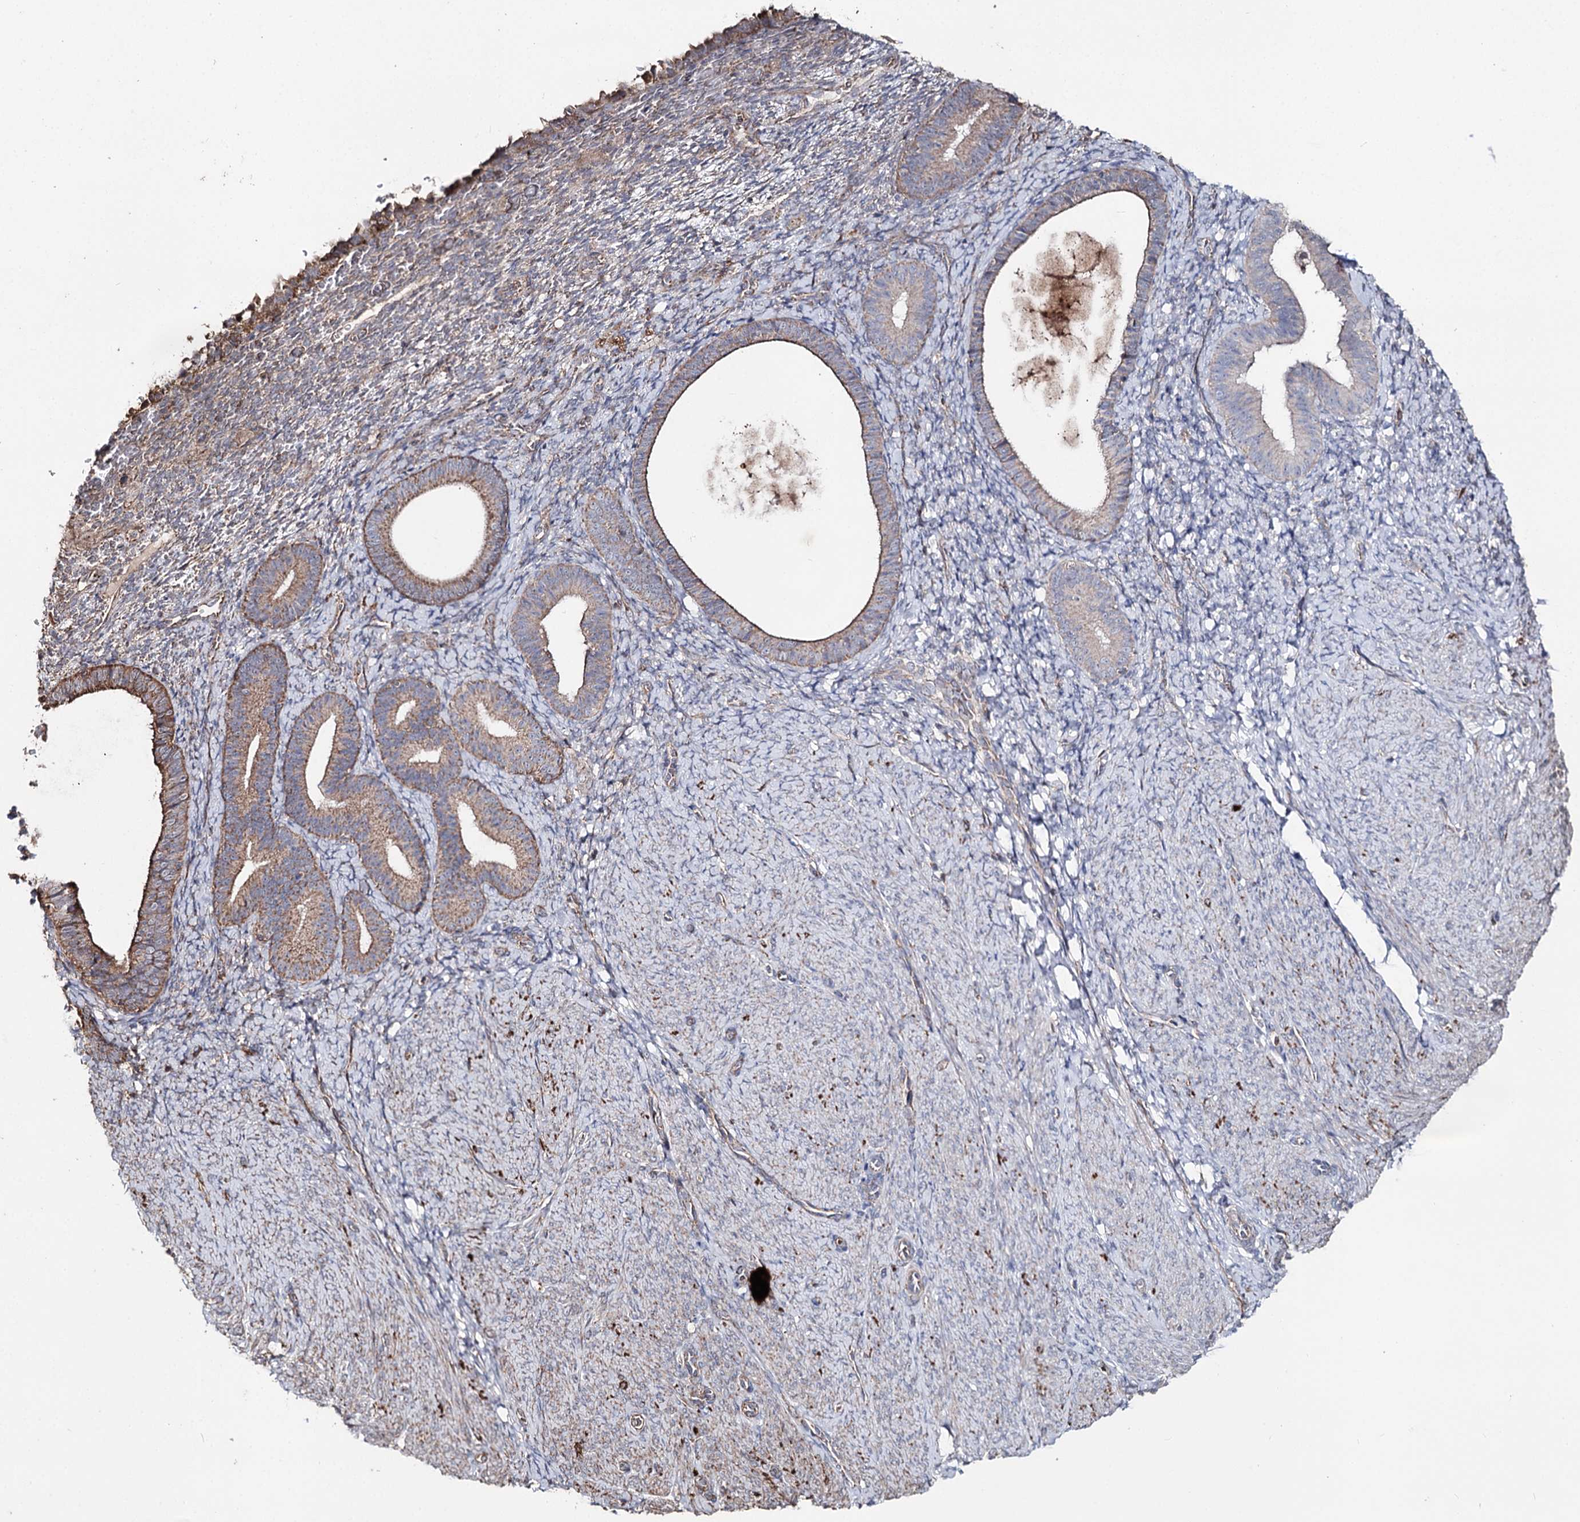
{"staining": {"intensity": "moderate", "quantity": "<25%", "location": "cytoplasmic/membranous"}, "tissue": "endometrium", "cell_type": "Cells in endometrial stroma", "image_type": "normal", "snomed": [{"axis": "morphology", "description": "Normal tissue, NOS"}, {"axis": "topography", "description": "Endometrium"}], "caption": "This micrograph reveals immunohistochemistry (IHC) staining of unremarkable human endometrium, with low moderate cytoplasmic/membranous staining in about <25% of cells in endometrial stroma.", "gene": "MINDY3", "patient": {"sex": "female", "age": 65}}